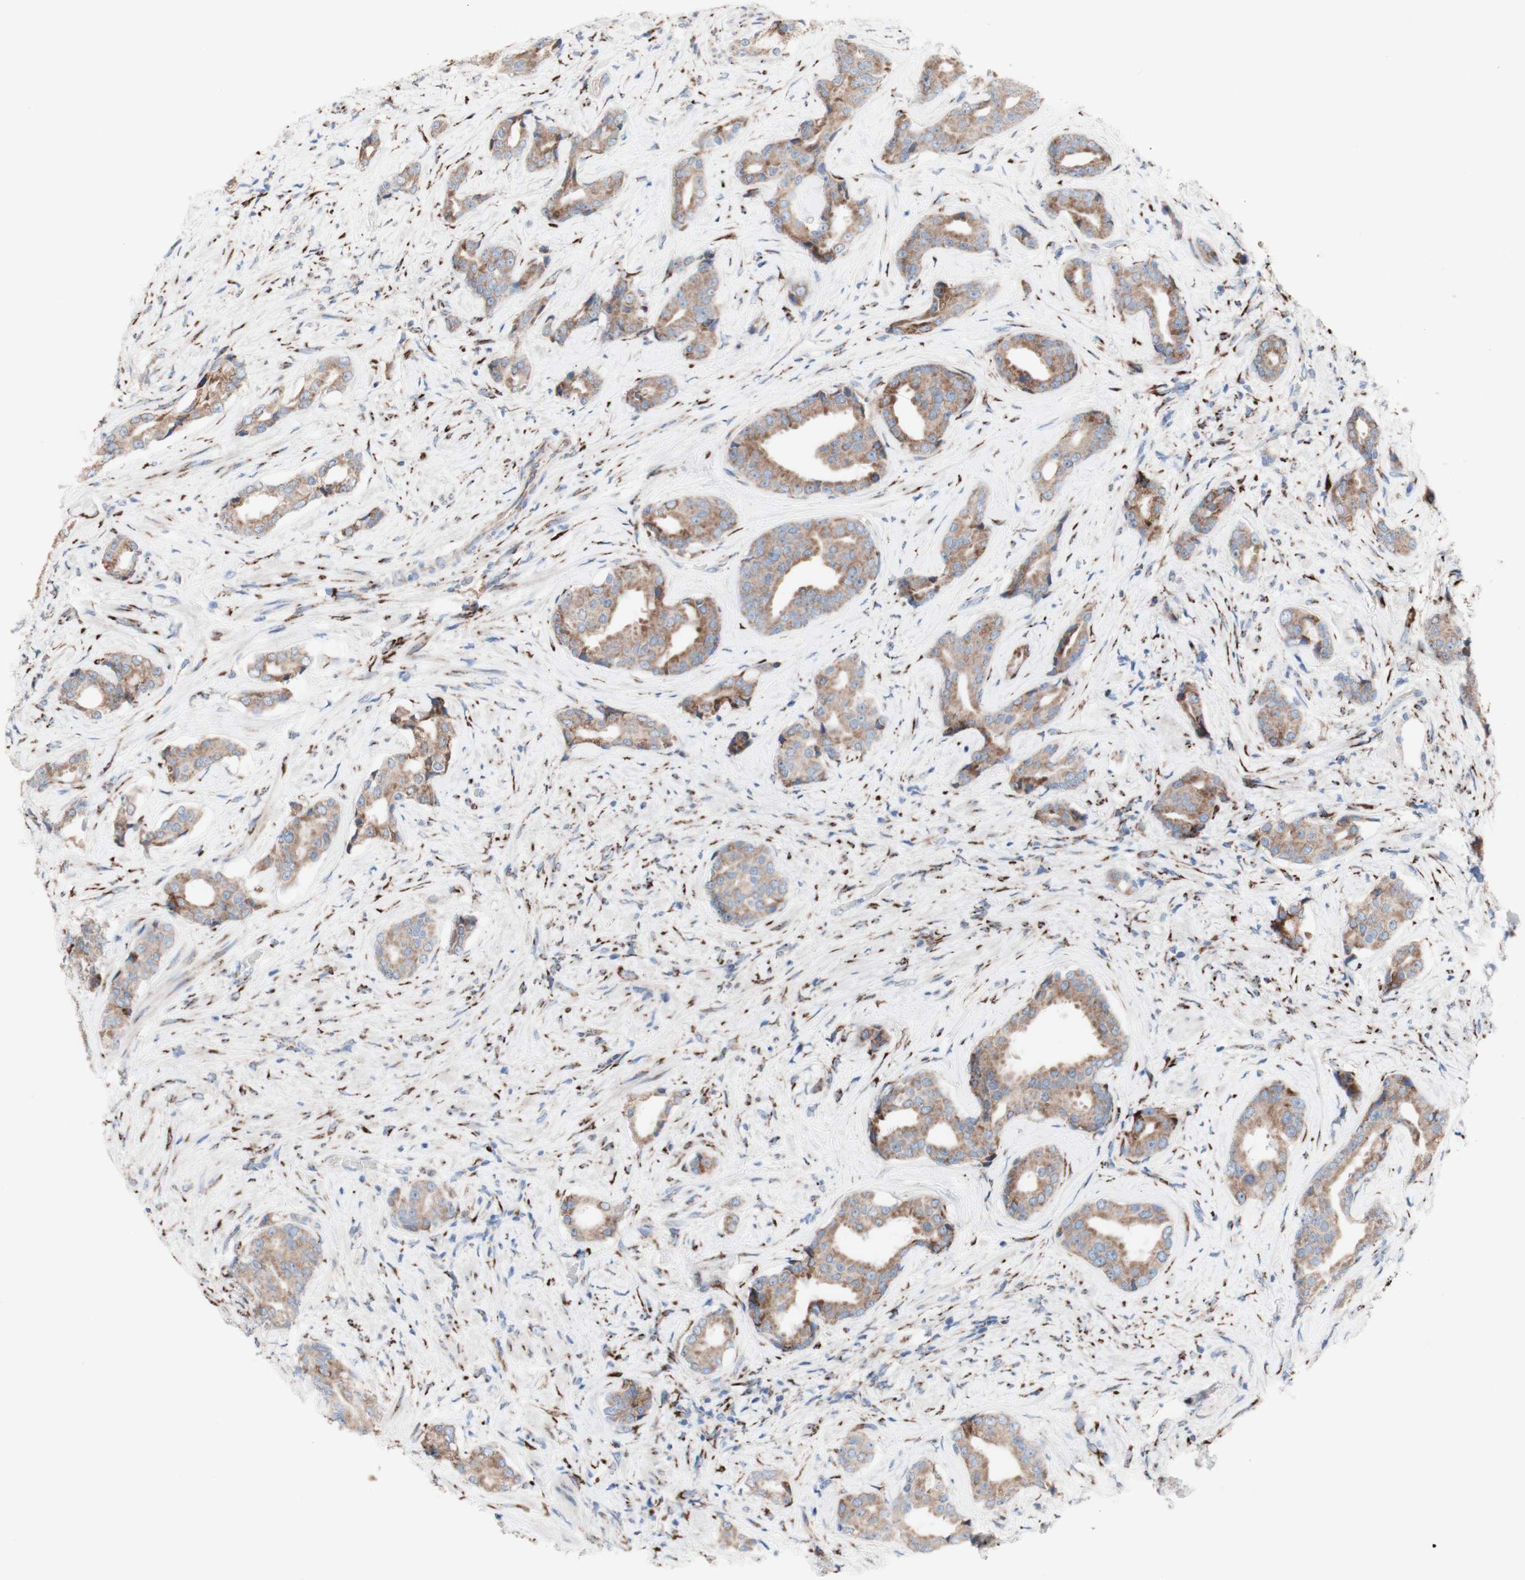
{"staining": {"intensity": "moderate", "quantity": ">75%", "location": "cytoplasmic/membranous"}, "tissue": "prostate cancer", "cell_type": "Tumor cells", "image_type": "cancer", "snomed": [{"axis": "morphology", "description": "Adenocarcinoma, High grade"}, {"axis": "topography", "description": "Prostate"}], "caption": "This is an image of IHC staining of prostate high-grade adenocarcinoma, which shows moderate positivity in the cytoplasmic/membranous of tumor cells.", "gene": "AGPAT5", "patient": {"sex": "male", "age": 71}}